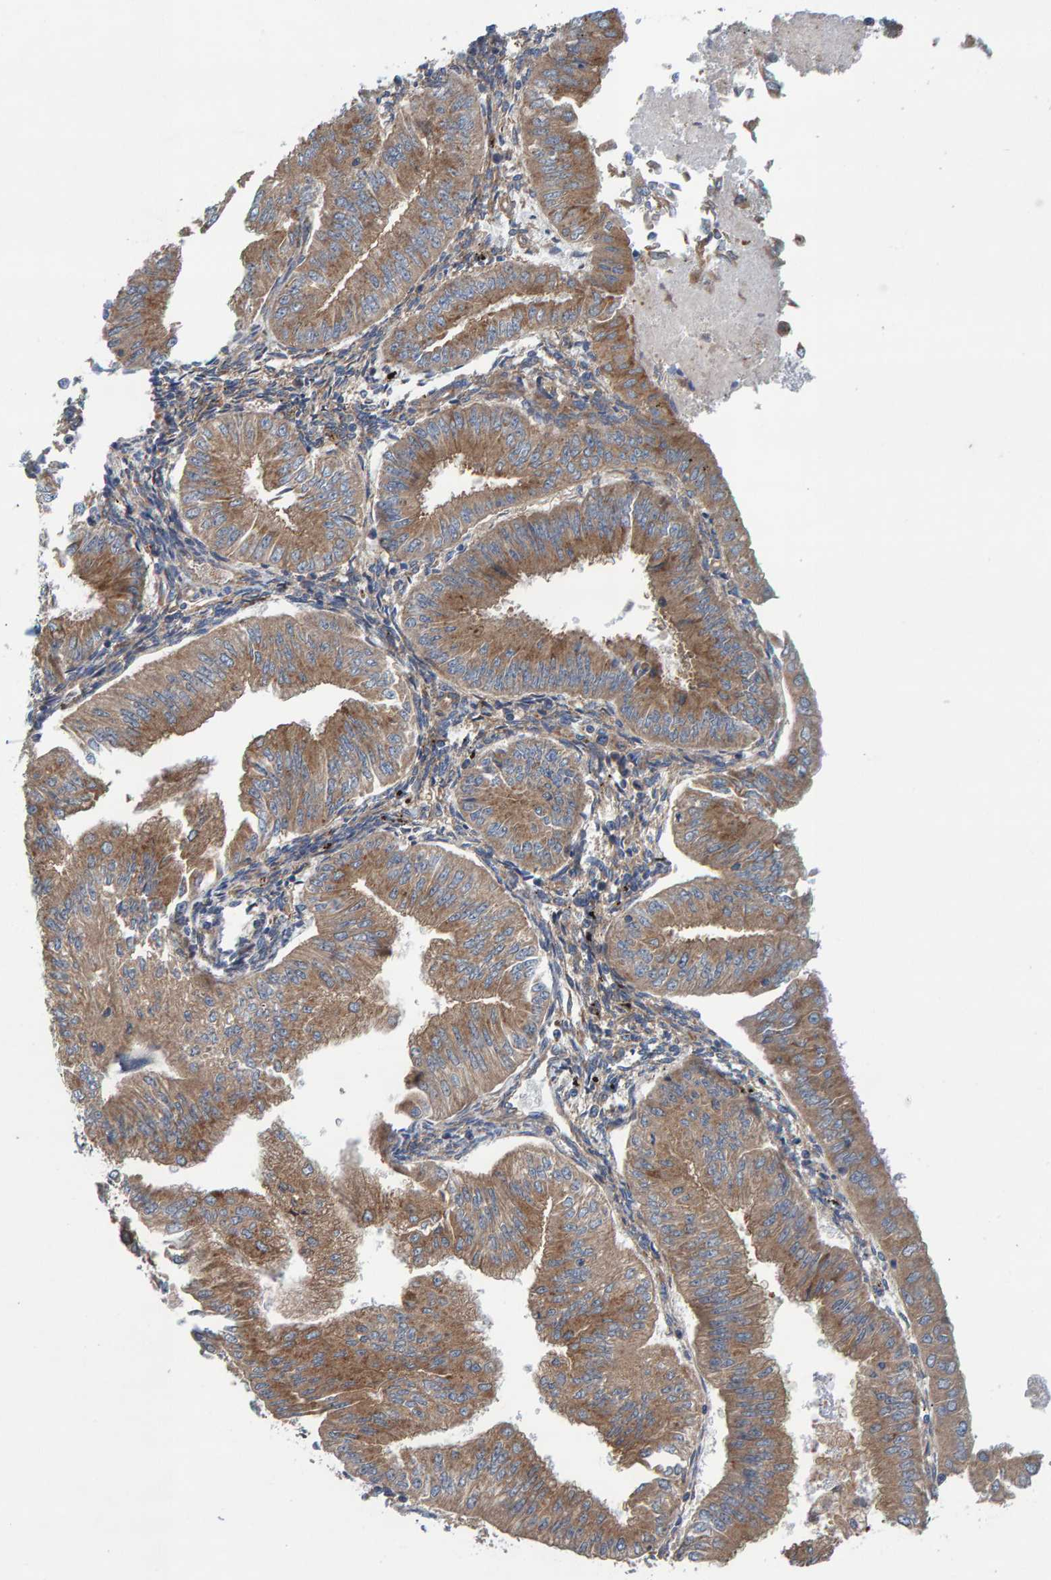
{"staining": {"intensity": "moderate", "quantity": ">75%", "location": "cytoplasmic/membranous"}, "tissue": "endometrial cancer", "cell_type": "Tumor cells", "image_type": "cancer", "snomed": [{"axis": "morphology", "description": "Normal tissue, NOS"}, {"axis": "morphology", "description": "Adenocarcinoma, NOS"}, {"axis": "topography", "description": "Endometrium"}], "caption": "Protein staining by immunohistochemistry shows moderate cytoplasmic/membranous positivity in approximately >75% of tumor cells in endometrial adenocarcinoma.", "gene": "MKLN1", "patient": {"sex": "female", "age": 53}}